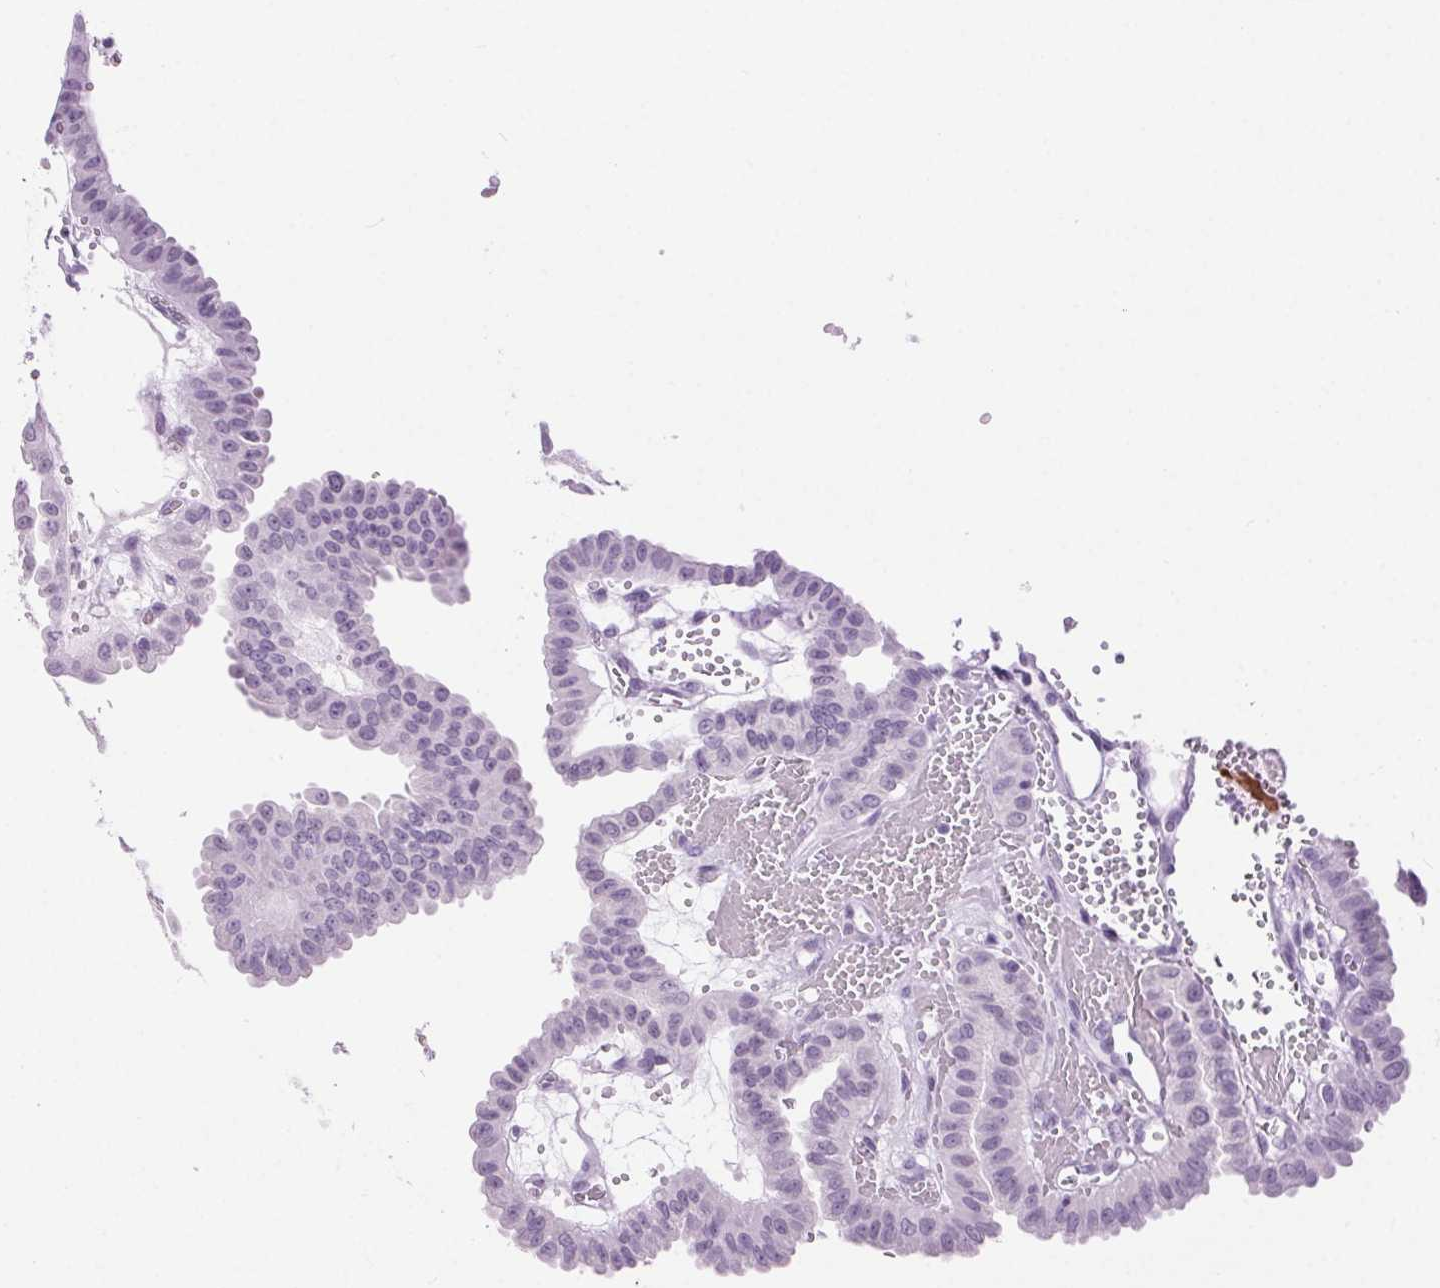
{"staining": {"intensity": "negative", "quantity": "none", "location": "none"}, "tissue": "thyroid cancer", "cell_type": "Tumor cells", "image_type": "cancer", "snomed": [{"axis": "morphology", "description": "Papillary adenocarcinoma, NOS"}, {"axis": "topography", "description": "Thyroid gland"}], "caption": "High magnification brightfield microscopy of thyroid cancer stained with DAB (3,3'-diaminobenzidine) (brown) and counterstained with hematoxylin (blue): tumor cells show no significant staining.", "gene": "BEND2", "patient": {"sex": "male", "age": 87}}